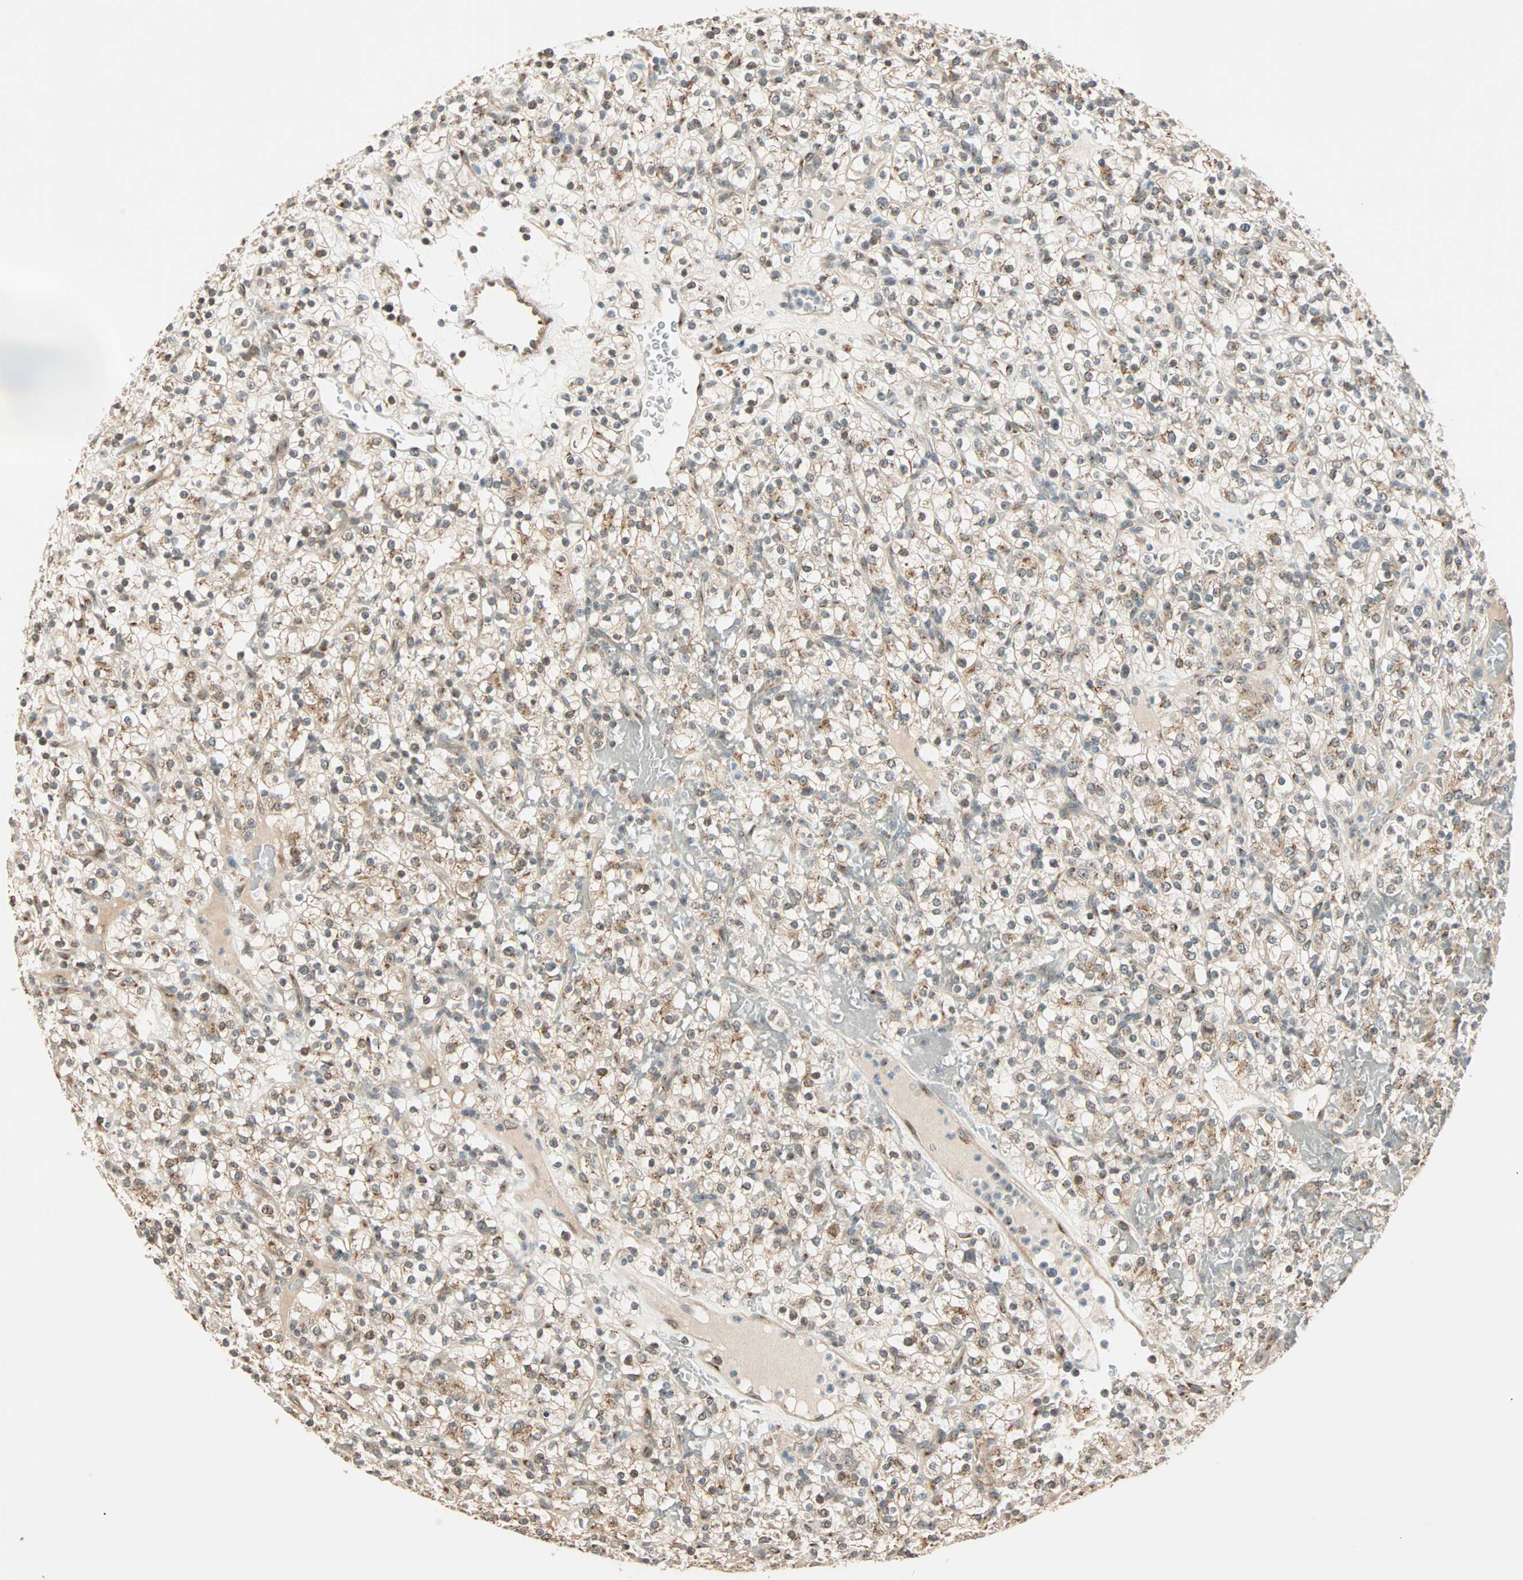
{"staining": {"intensity": "weak", "quantity": "25%-75%", "location": "cytoplasmic/membranous"}, "tissue": "renal cancer", "cell_type": "Tumor cells", "image_type": "cancer", "snomed": [{"axis": "morphology", "description": "Normal tissue, NOS"}, {"axis": "morphology", "description": "Adenocarcinoma, NOS"}, {"axis": "topography", "description": "Kidney"}], "caption": "A brown stain labels weak cytoplasmic/membranous positivity of a protein in human renal cancer tumor cells. Ihc stains the protein of interest in brown and the nuclei are stained blue.", "gene": "PRDM2", "patient": {"sex": "female", "age": 72}}